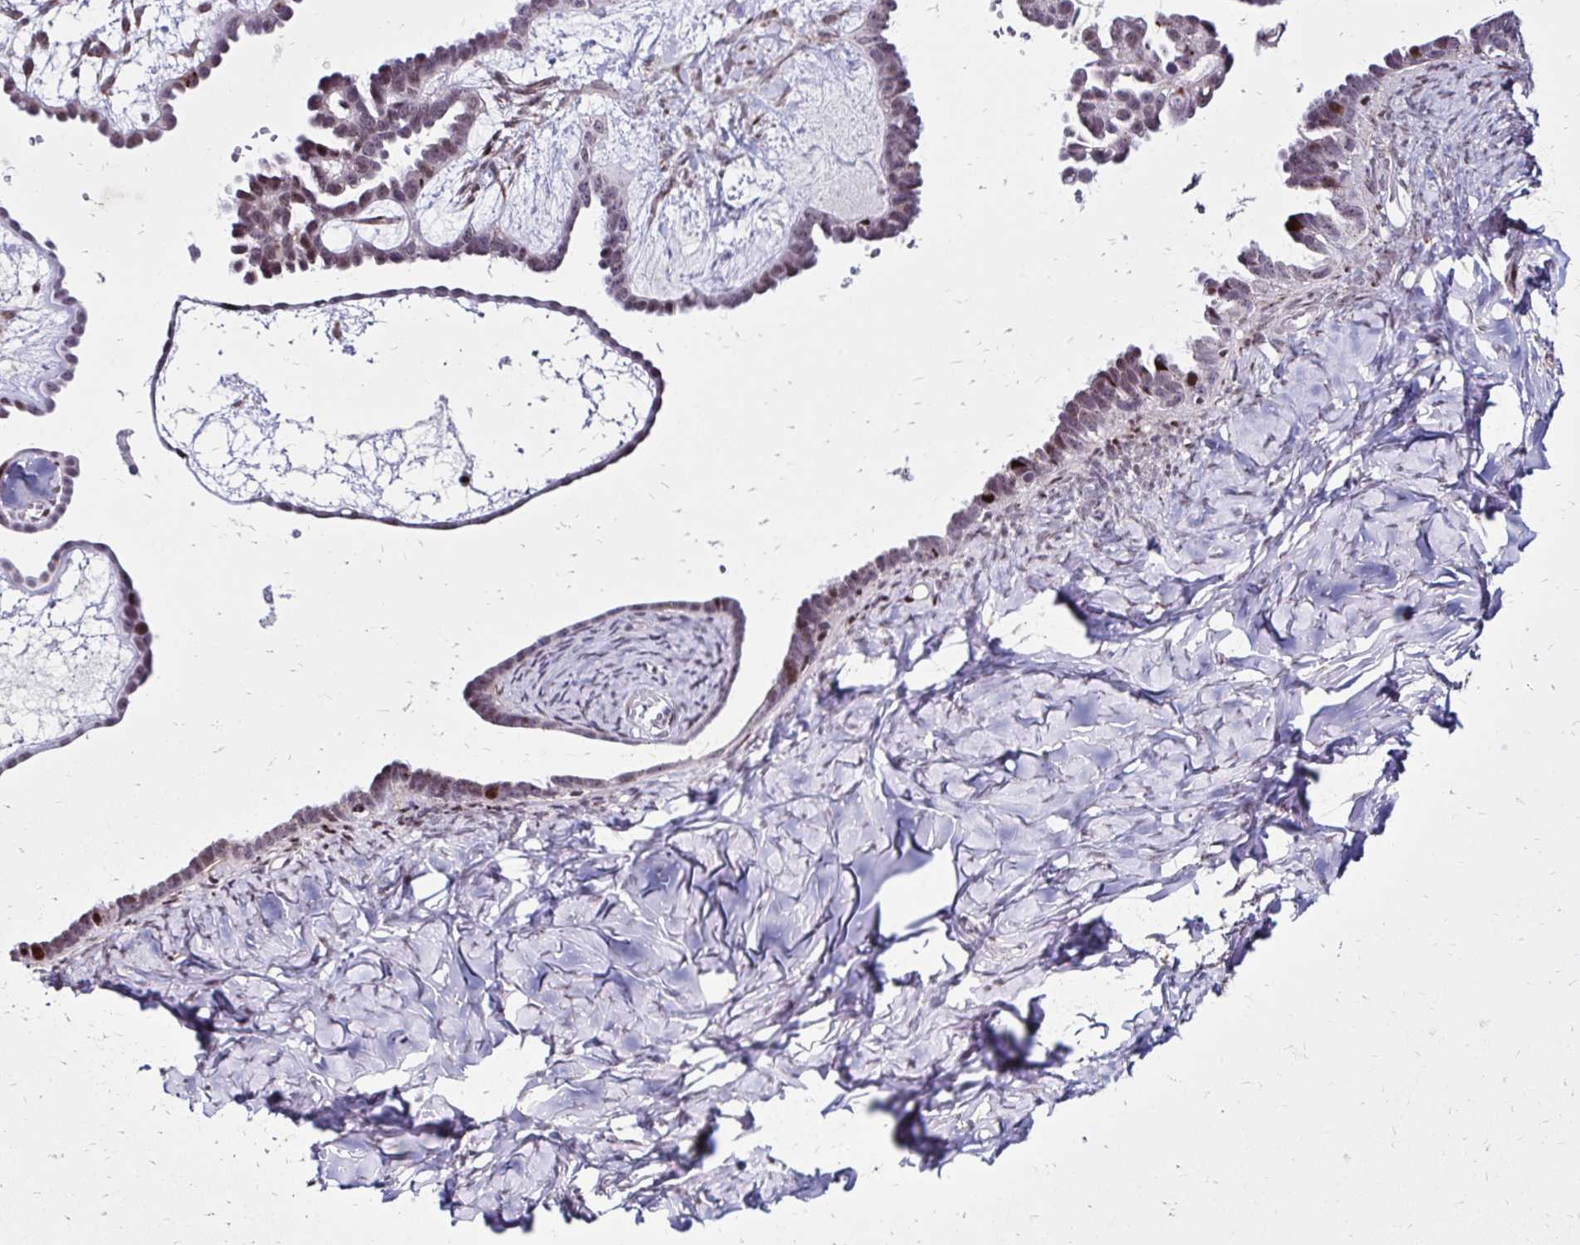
{"staining": {"intensity": "moderate", "quantity": ">75%", "location": "nuclear"}, "tissue": "ovarian cancer", "cell_type": "Tumor cells", "image_type": "cancer", "snomed": [{"axis": "morphology", "description": "Cystadenocarcinoma, serous, NOS"}, {"axis": "topography", "description": "Ovary"}], "caption": "Protein staining demonstrates moderate nuclear expression in approximately >75% of tumor cells in ovarian cancer.", "gene": "TOB1", "patient": {"sex": "female", "age": 69}}